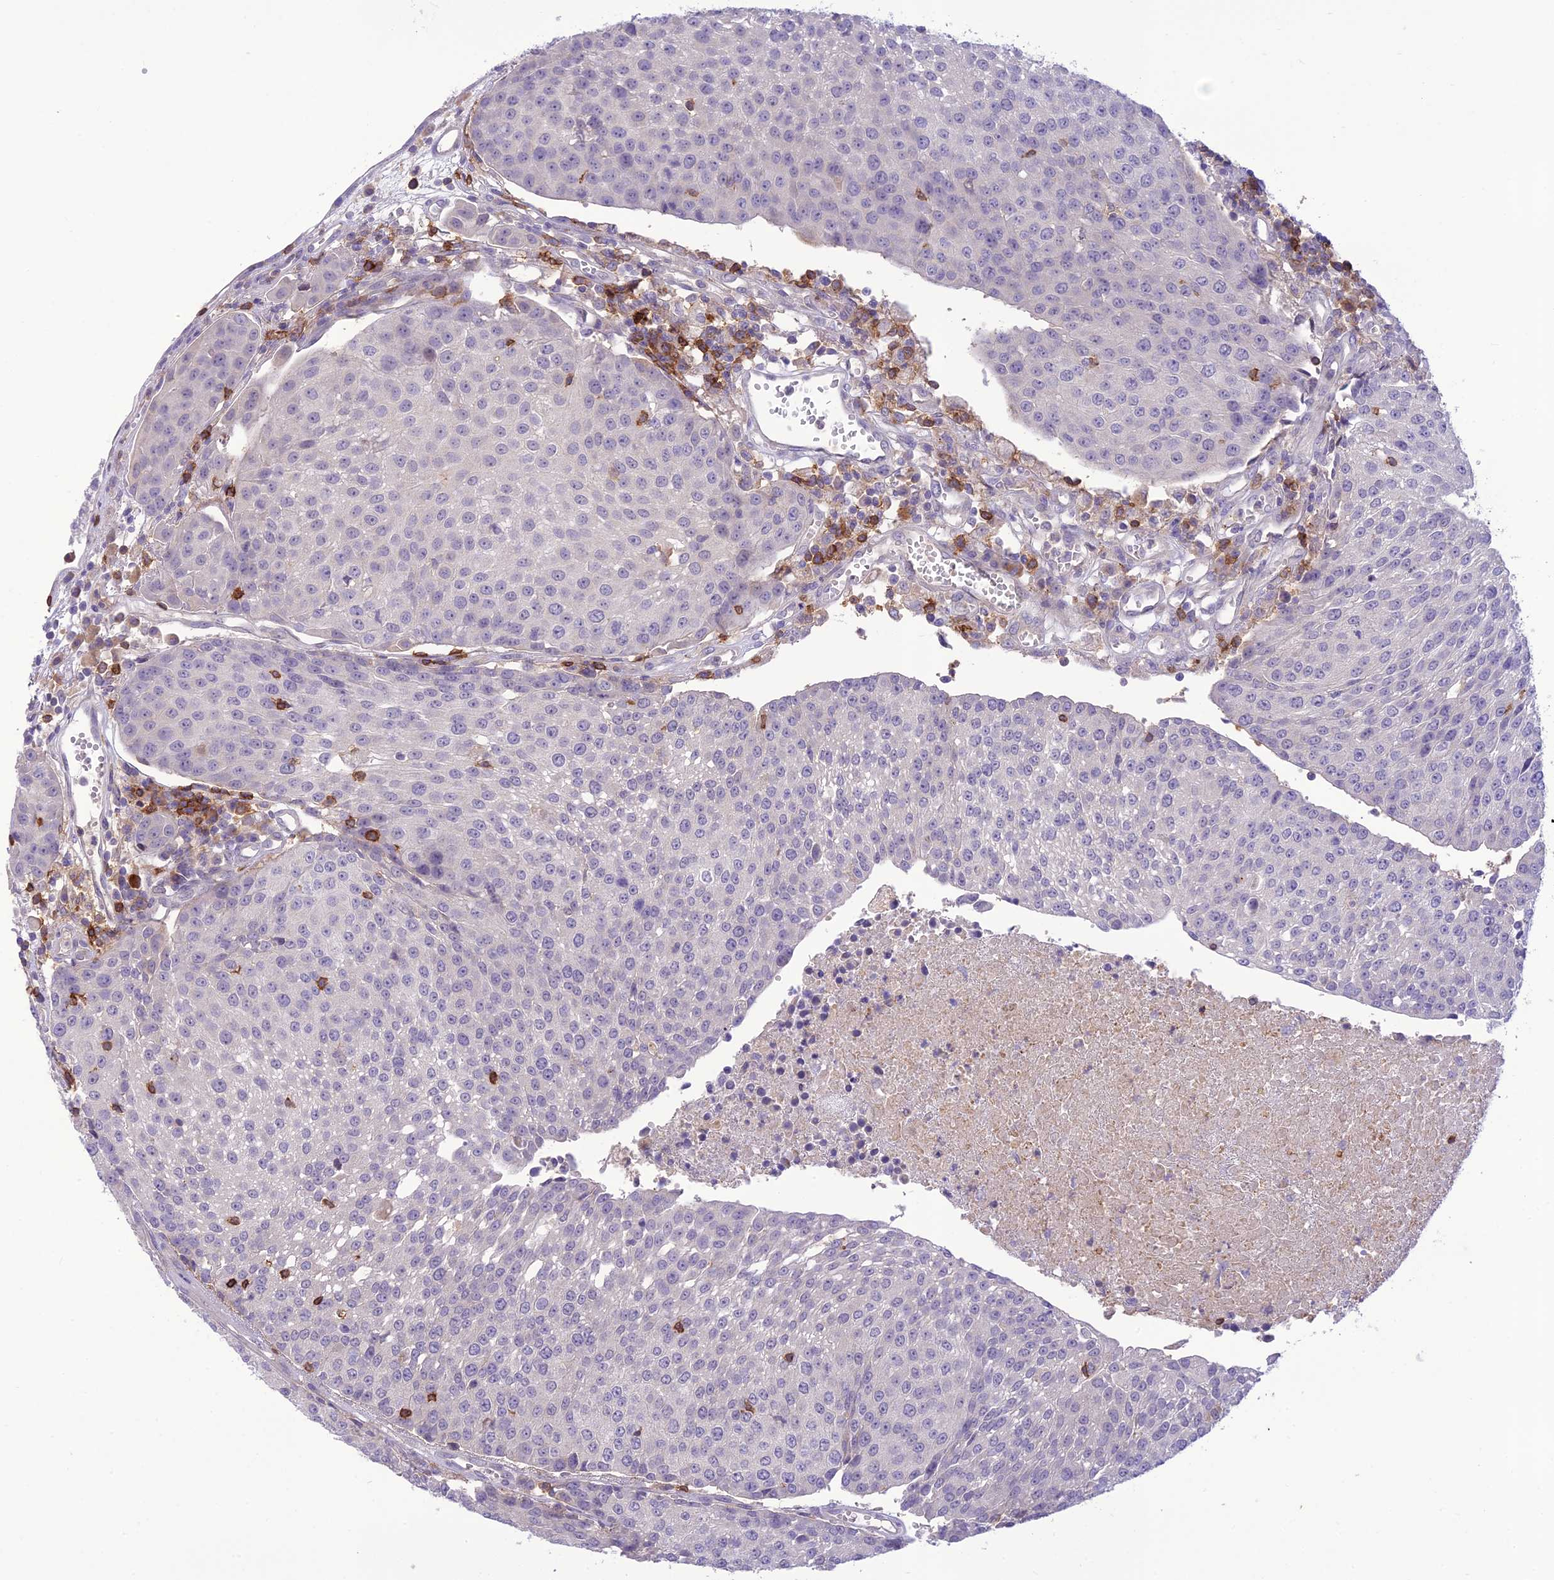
{"staining": {"intensity": "negative", "quantity": "none", "location": "none"}, "tissue": "urothelial cancer", "cell_type": "Tumor cells", "image_type": "cancer", "snomed": [{"axis": "morphology", "description": "Urothelial carcinoma, High grade"}, {"axis": "topography", "description": "Urinary bladder"}], "caption": "High magnification brightfield microscopy of urothelial carcinoma (high-grade) stained with DAB (3,3'-diaminobenzidine) (brown) and counterstained with hematoxylin (blue): tumor cells show no significant staining. Nuclei are stained in blue.", "gene": "ITGAE", "patient": {"sex": "female", "age": 85}}